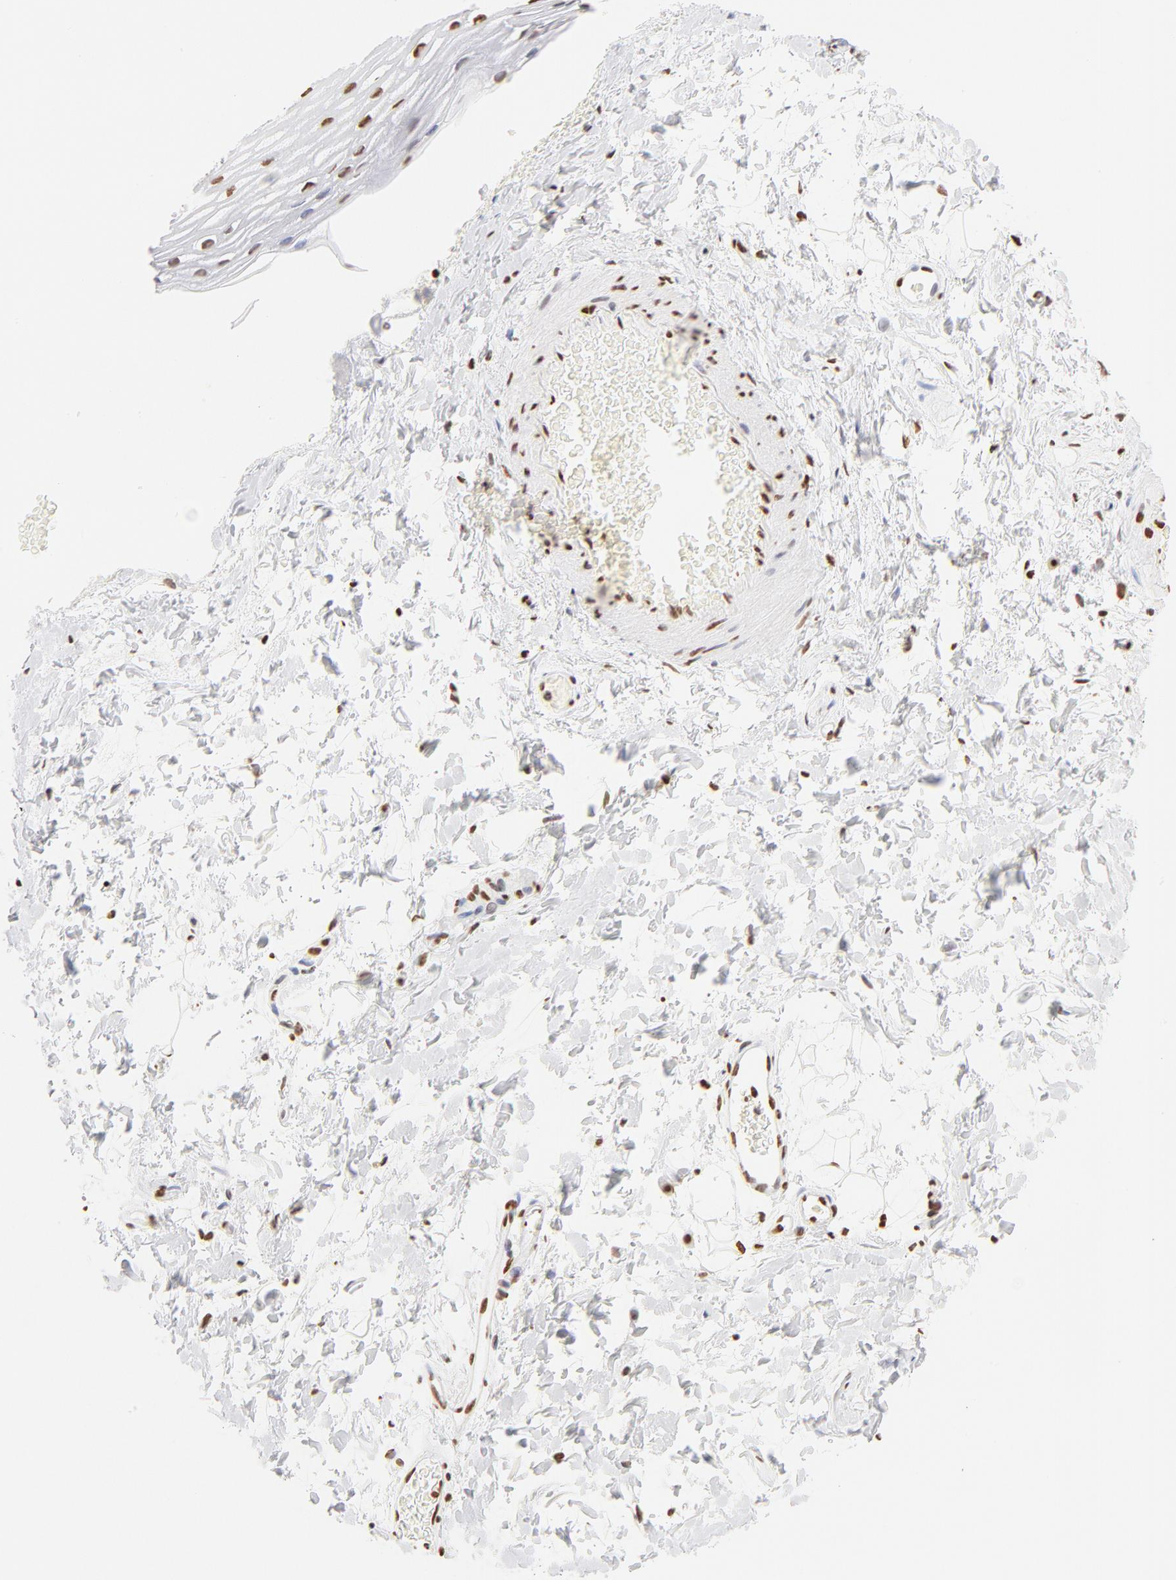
{"staining": {"intensity": "moderate", "quantity": "25%-75%", "location": "nuclear"}, "tissue": "esophagus", "cell_type": "Squamous epithelial cells", "image_type": "normal", "snomed": [{"axis": "morphology", "description": "Normal tissue, NOS"}, {"axis": "topography", "description": "Esophagus"}], "caption": "This micrograph reveals IHC staining of normal human esophagus, with medium moderate nuclear positivity in approximately 25%-75% of squamous epithelial cells.", "gene": "ZNF540", "patient": {"sex": "female", "age": 70}}